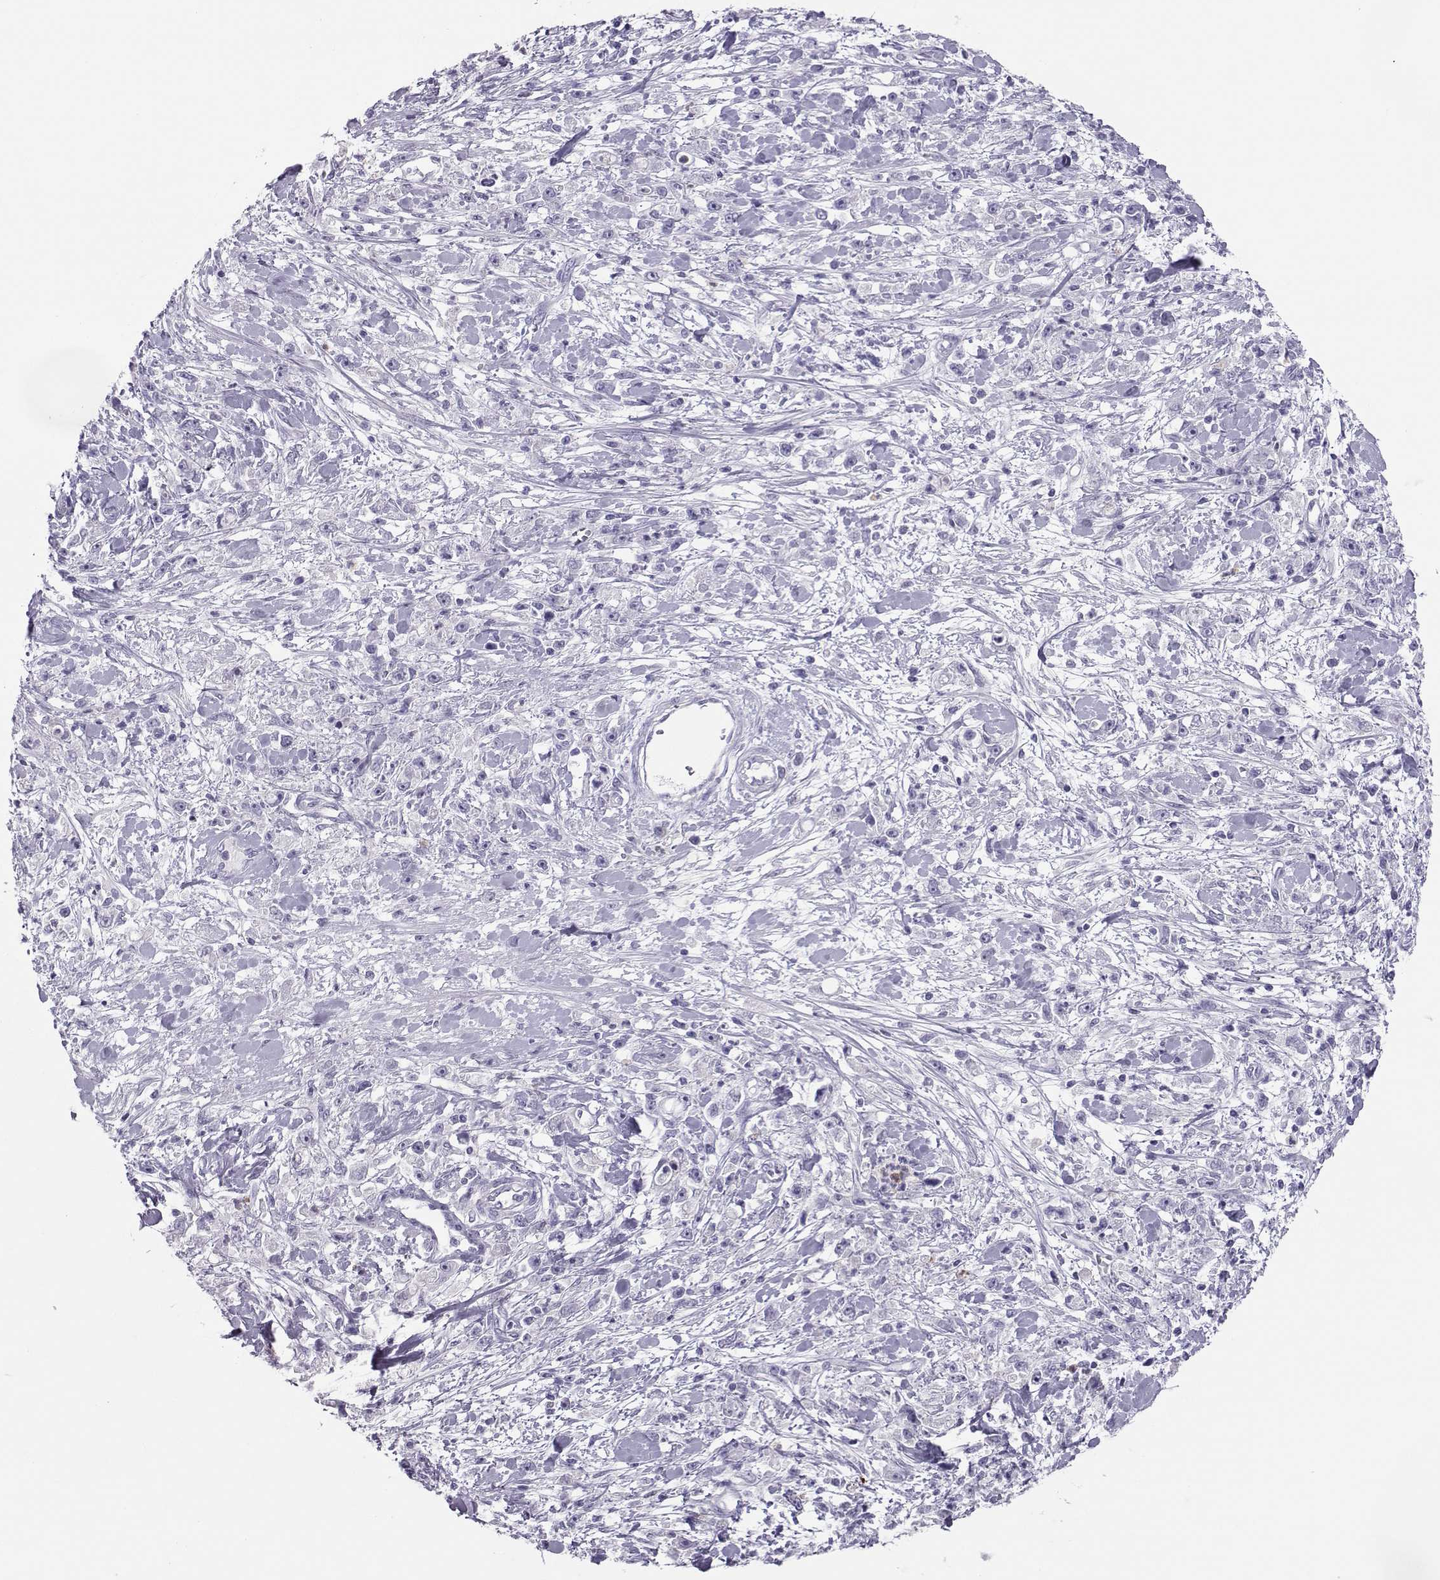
{"staining": {"intensity": "negative", "quantity": "none", "location": "none"}, "tissue": "stomach cancer", "cell_type": "Tumor cells", "image_type": "cancer", "snomed": [{"axis": "morphology", "description": "Adenocarcinoma, NOS"}, {"axis": "topography", "description": "Stomach"}], "caption": "Protein analysis of stomach adenocarcinoma displays no significant staining in tumor cells.", "gene": "TRPM7", "patient": {"sex": "female", "age": 59}}